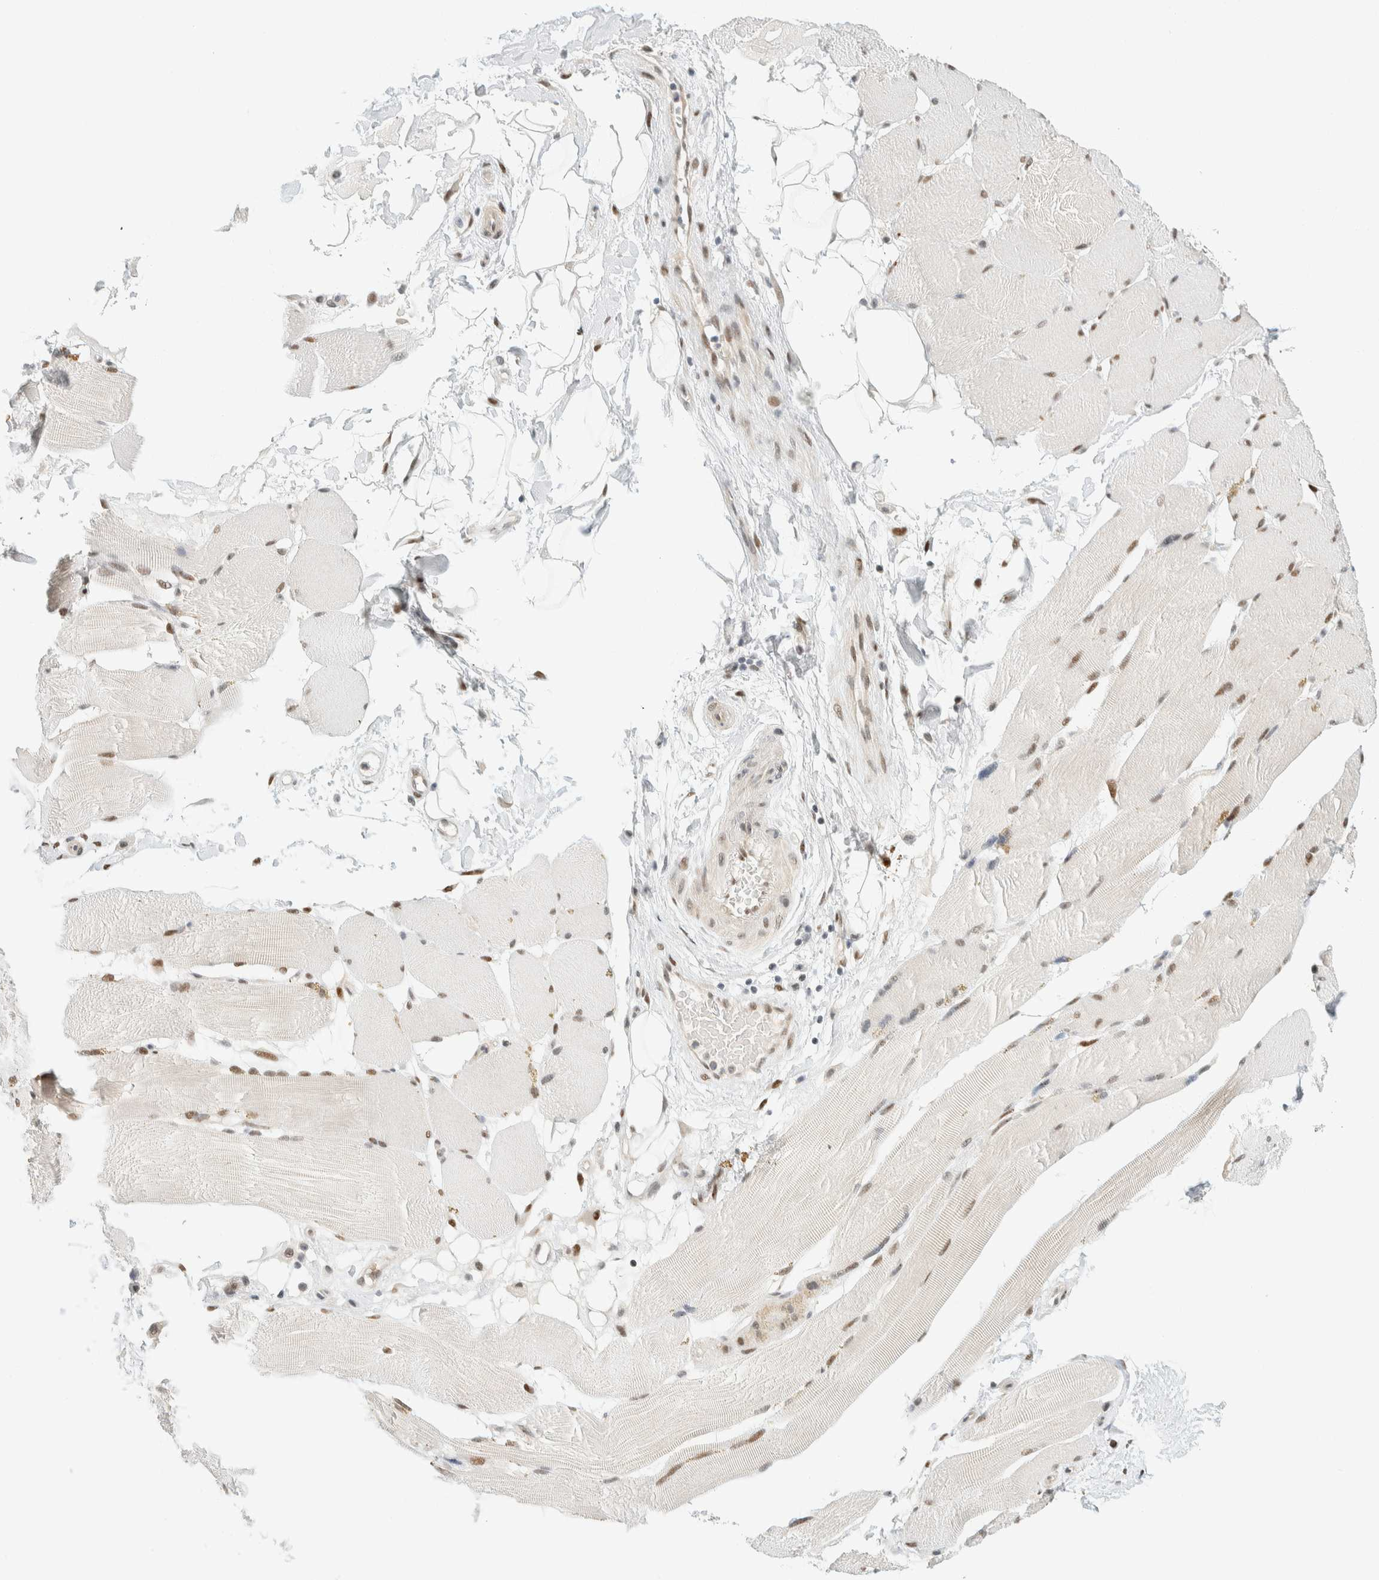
{"staining": {"intensity": "moderate", "quantity": "<25%", "location": "nuclear"}, "tissue": "skeletal muscle", "cell_type": "Myocytes", "image_type": "normal", "snomed": [{"axis": "morphology", "description": "Normal tissue, NOS"}, {"axis": "topography", "description": "Skin"}, {"axis": "topography", "description": "Skeletal muscle"}], "caption": "Immunohistochemistry (IHC) photomicrograph of benign skeletal muscle: skeletal muscle stained using immunohistochemistry (IHC) shows low levels of moderate protein expression localized specifically in the nuclear of myocytes, appearing as a nuclear brown color.", "gene": "ZNF683", "patient": {"sex": "male", "age": 83}}